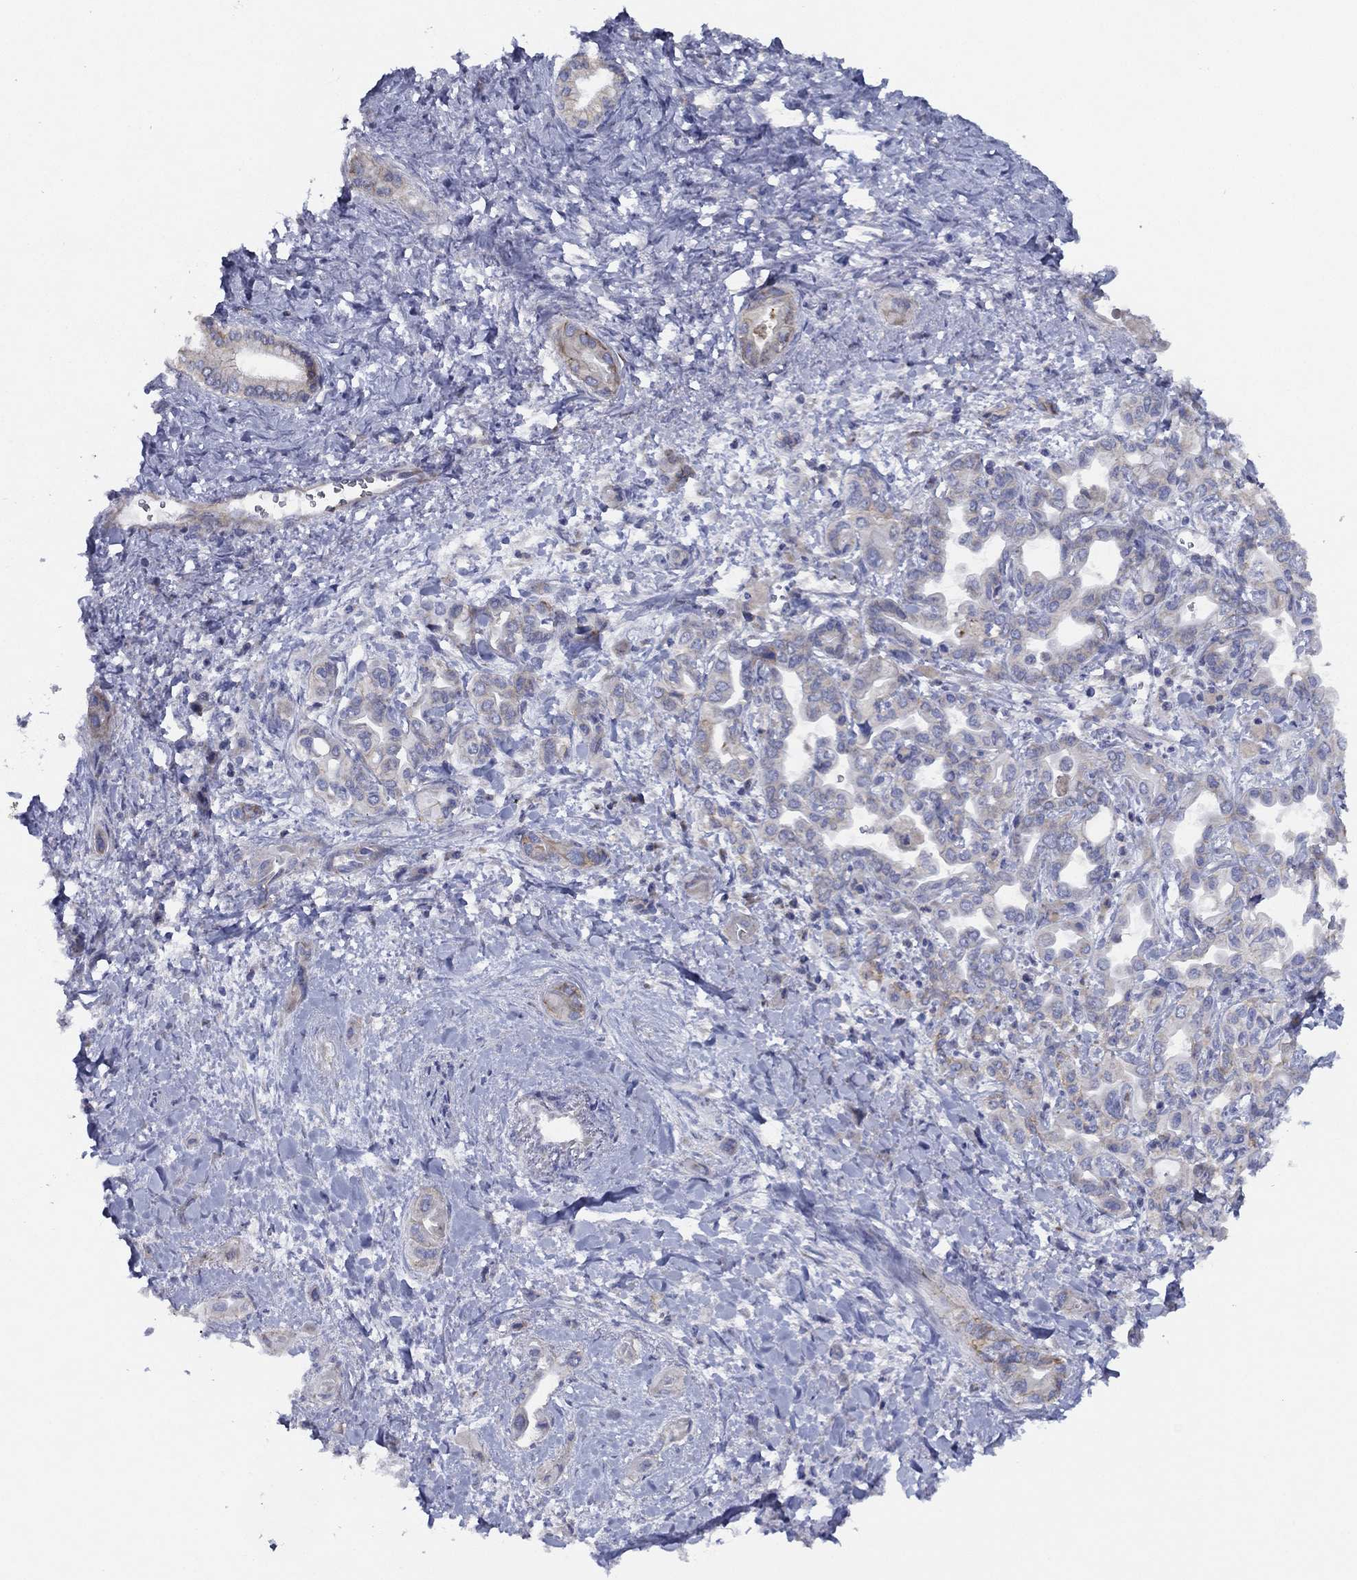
{"staining": {"intensity": "weak", "quantity": "<25%", "location": "cytoplasmic/membranous"}, "tissue": "liver cancer", "cell_type": "Tumor cells", "image_type": "cancer", "snomed": [{"axis": "morphology", "description": "Cholangiocarcinoma"}, {"axis": "topography", "description": "Liver"}], "caption": "This is a photomicrograph of immunohistochemistry staining of cholangiocarcinoma (liver), which shows no staining in tumor cells.", "gene": "ZNF223", "patient": {"sex": "female", "age": 64}}